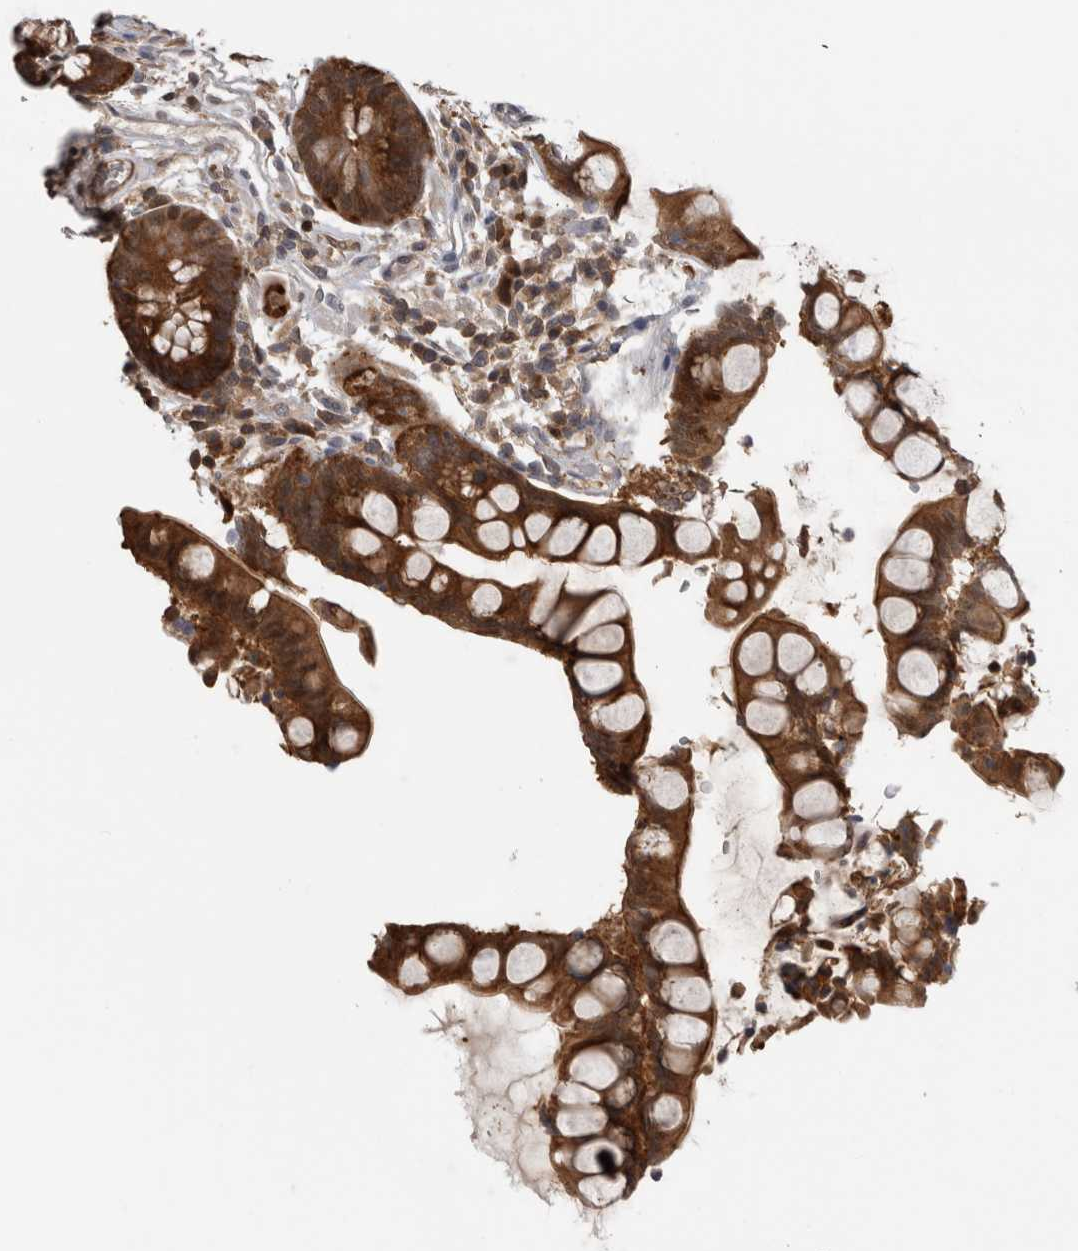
{"staining": {"intensity": "moderate", "quantity": ">75%", "location": "cytoplasmic/membranous,nuclear"}, "tissue": "colon", "cell_type": "Endothelial cells", "image_type": "normal", "snomed": [{"axis": "morphology", "description": "Normal tissue, NOS"}, {"axis": "topography", "description": "Colon"}], "caption": "Protein expression analysis of normal human colon reveals moderate cytoplasmic/membranous,nuclear positivity in about >75% of endothelial cells. Ihc stains the protein in brown and the nuclei are stained blue.", "gene": "USH1G", "patient": {"sex": "male", "age": 73}}